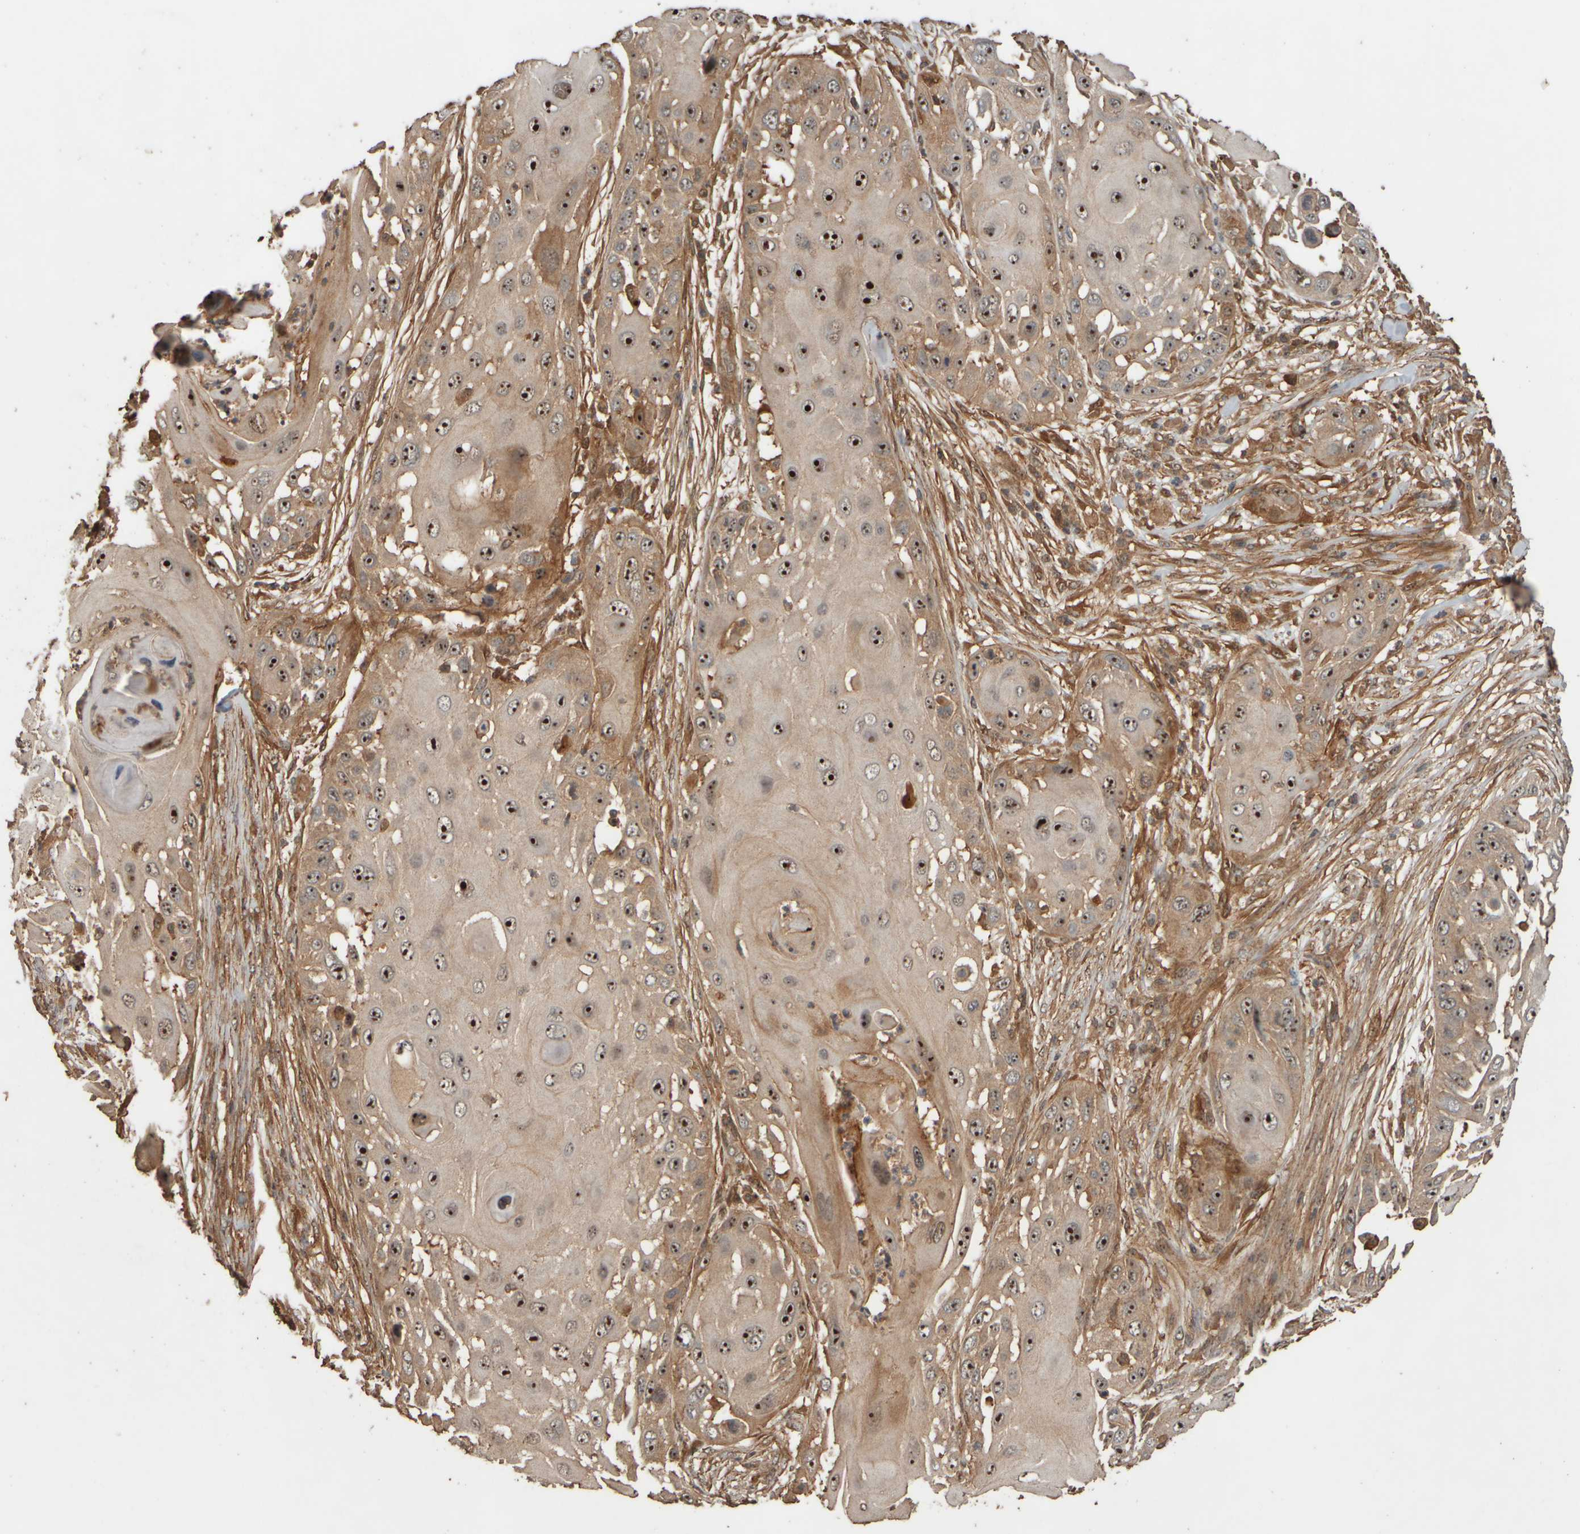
{"staining": {"intensity": "strong", "quantity": "25%-75%", "location": "cytoplasmic/membranous,nuclear"}, "tissue": "skin cancer", "cell_type": "Tumor cells", "image_type": "cancer", "snomed": [{"axis": "morphology", "description": "Squamous cell carcinoma, NOS"}, {"axis": "topography", "description": "Skin"}], "caption": "High-power microscopy captured an IHC histopathology image of skin cancer, revealing strong cytoplasmic/membranous and nuclear positivity in approximately 25%-75% of tumor cells. Nuclei are stained in blue.", "gene": "SPHK1", "patient": {"sex": "female", "age": 44}}